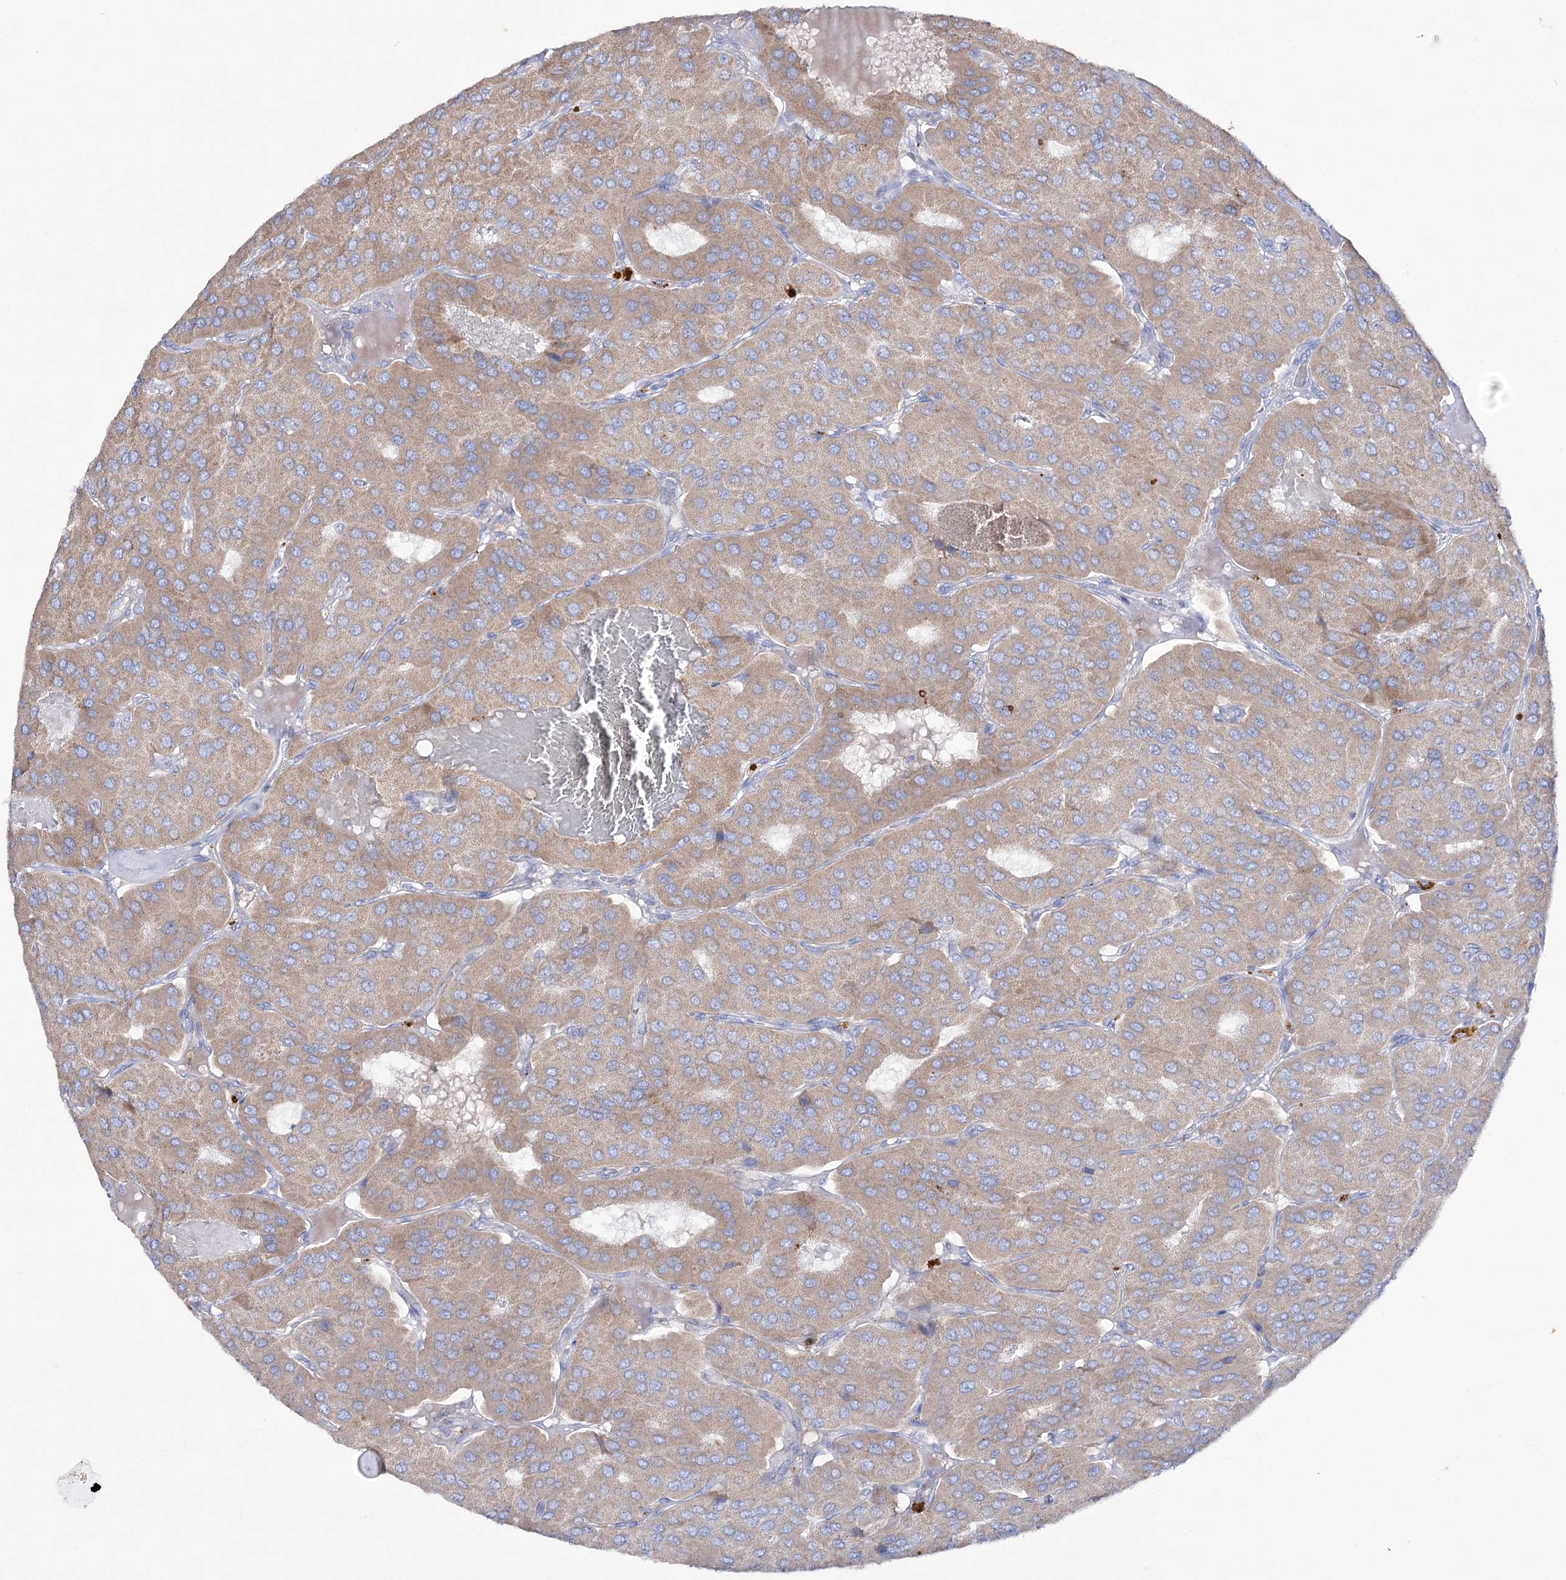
{"staining": {"intensity": "moderate", "quantity": ">75%", "location": "cytoplasmic/membranous"}, "tissue": "parathyroid gland", "cell_type": "Glandular cells", "image_type": "normal", "snomed": [{"axis": "morphology", "description": "Normal tissue, NOS"}, {"axis": "morphology", "description": "Adenoma, NOS"}, {"axis": "topography", "description": "Parathyroid gland"}], "caption": "Brown immunohistochemical staining in benign parathyroid gland exhibits moderate cytoplasmic/membranous expression in about >75% of glandular cells. (IHC, brightfield microscopy, high magnification).", "gene": "NAGLU", "patient": {"sex": "female", "age": 86}}